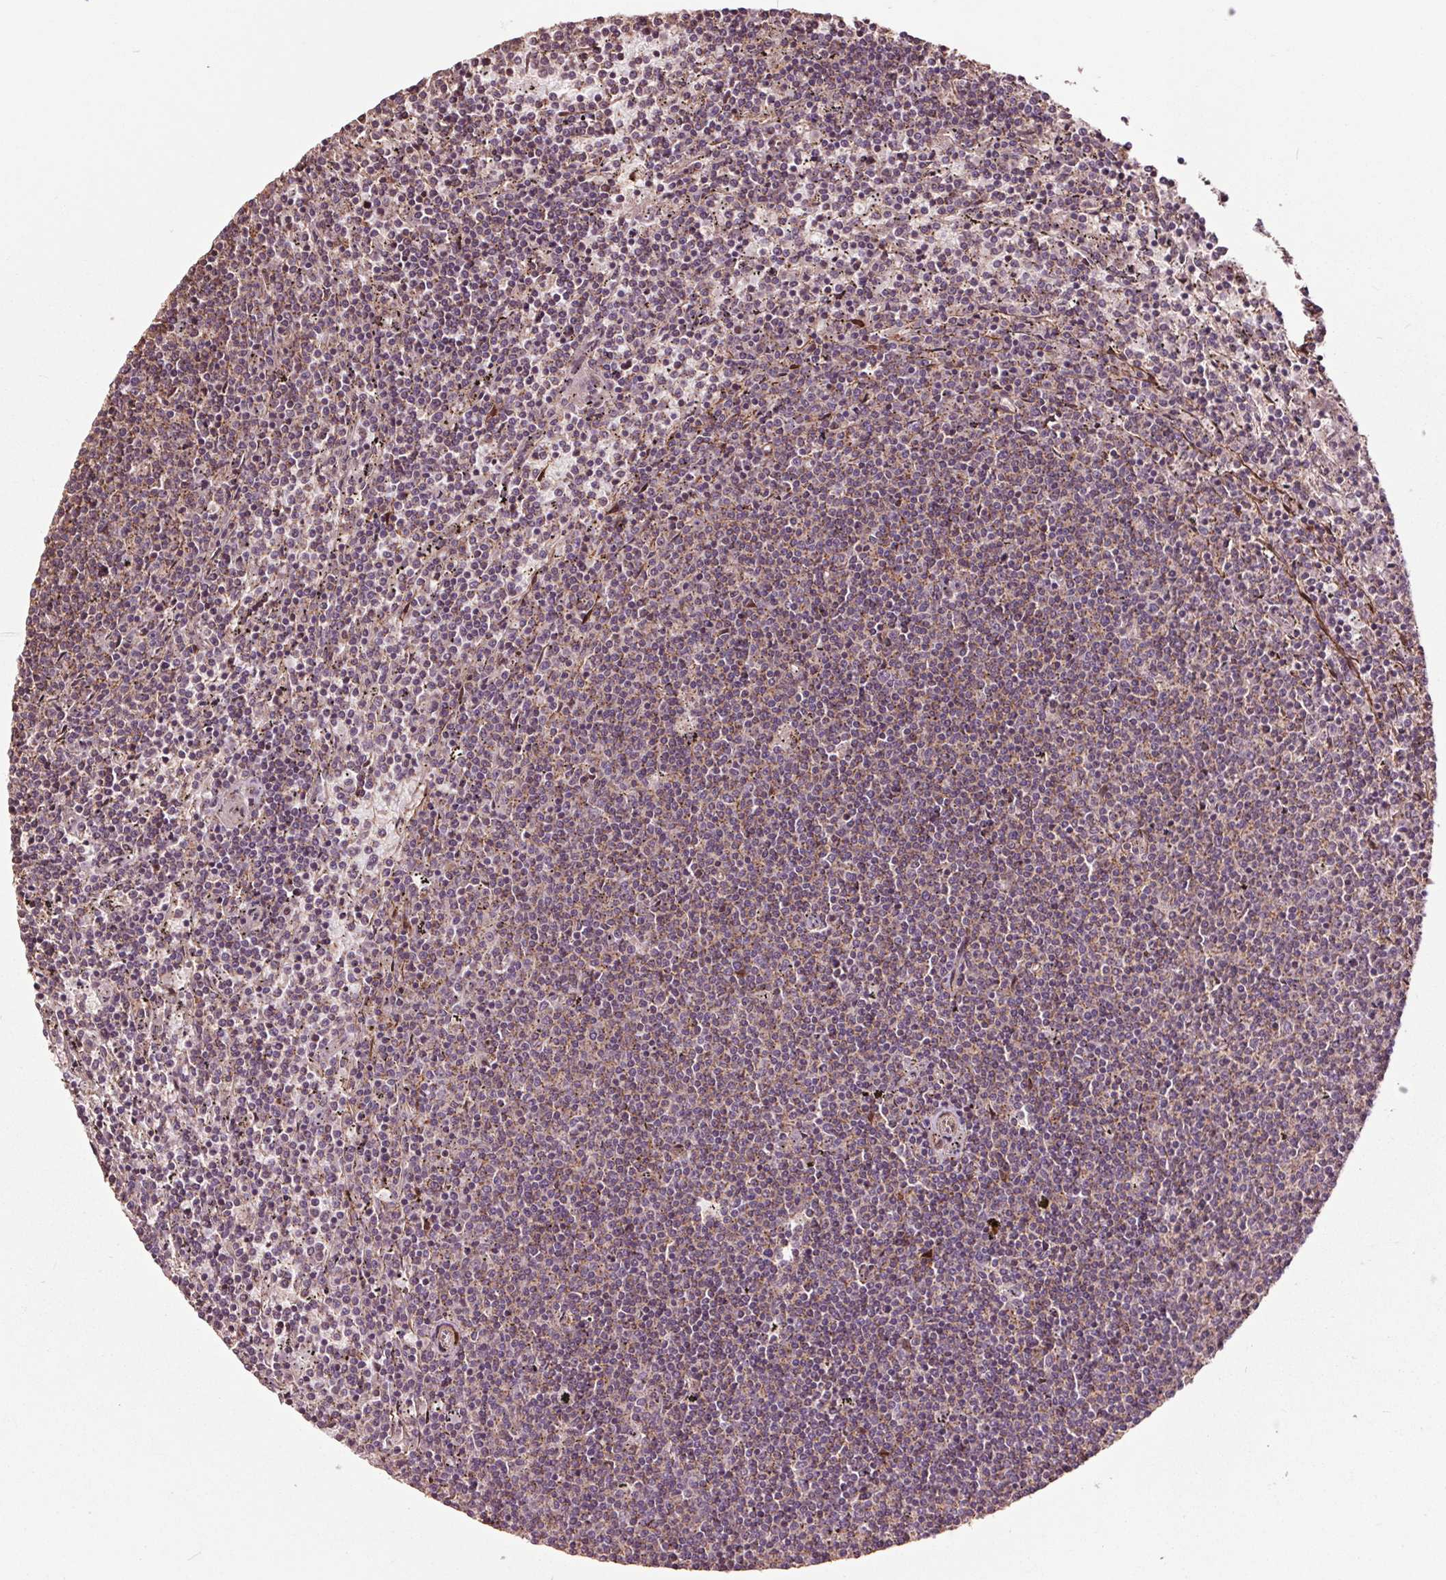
{"staining": {"intensity": "weak", "quantity": "<25%", "location": "cytoplasmic/membranous"}, "tissue": "lymphoma", "cell_type": "Tumor cells", "image_type": "cancer", "snomed": [{"axis": "morphology", "description": "Malignant lymphoma, non-Hodgkin's type, Low grade"}, {"axis": "topography", "description": "Spleen"}], "caption": "This histopathology image is of lymphoma stained with IHC to label a protein in brown with the nuclei are counter-stained blue. There is no staining in tumor cells.", "gene": "CEP95", "patient": {"sex": "female", "age": 50}}